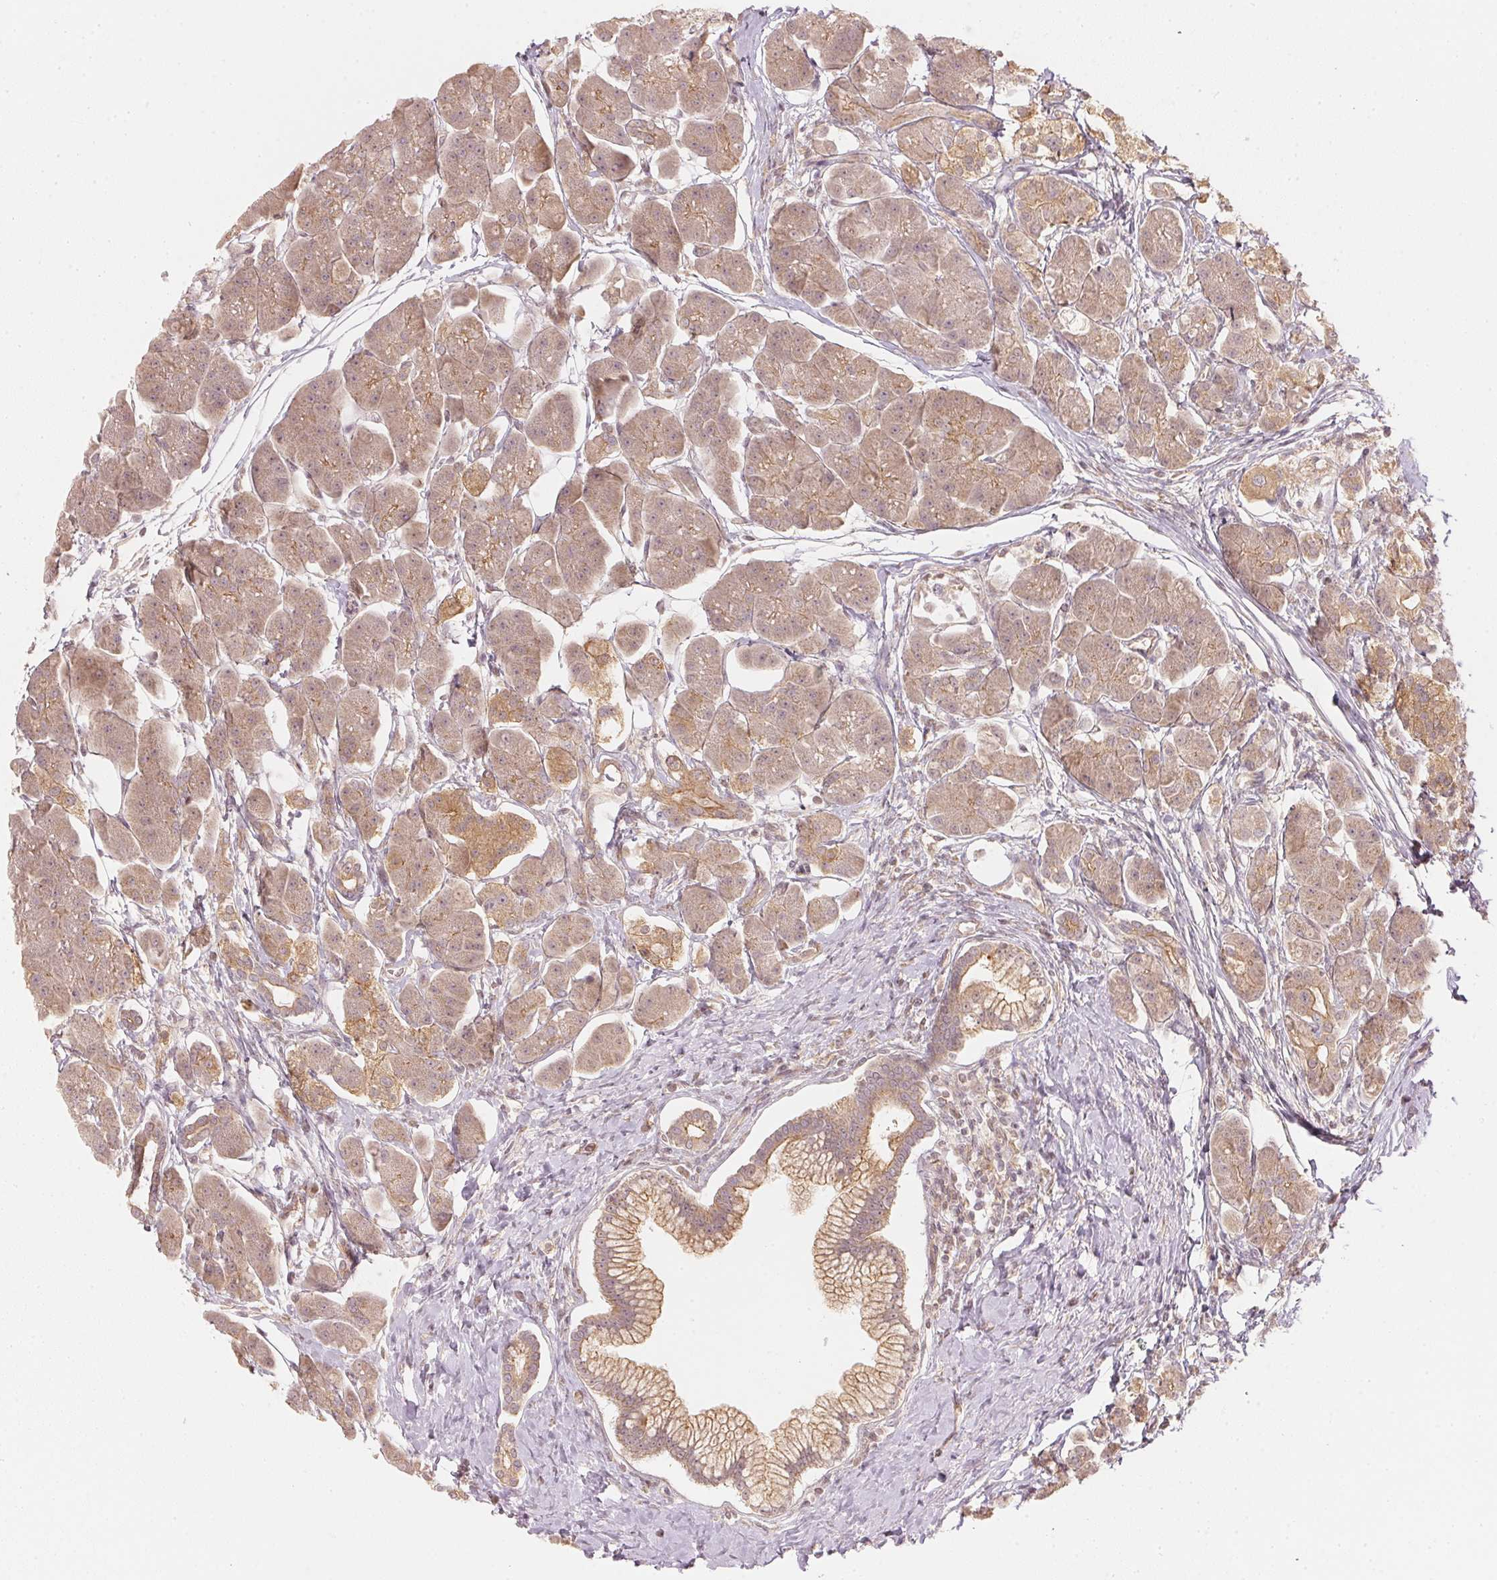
{"staining": {"intensity": "moderate", "quantity": "25%-75%", "location": "cytoplasmic/membranous"}, "tissue": "pancreas", "cell_type": "Exocrine glandular cells", "image_type": "normal", "snomed": [{"axis": "morphology", "description": "Normal tissue, NOS"}, {"axis": "topography", "description": "Adipose tissue"}, {"axis": "topography", "description": "Pancreas"}, {"axis": "topography", "description": "Peripheral nerve tissue"}], "caption": "Exocrine glandular cells exhibit medium levels of moderate cytoplasmic/membranous staining in approximately 25%-75% of cells in normal pancreas.", "gene": "WDR54", "patient": {"sex": "female", "age": 58}}